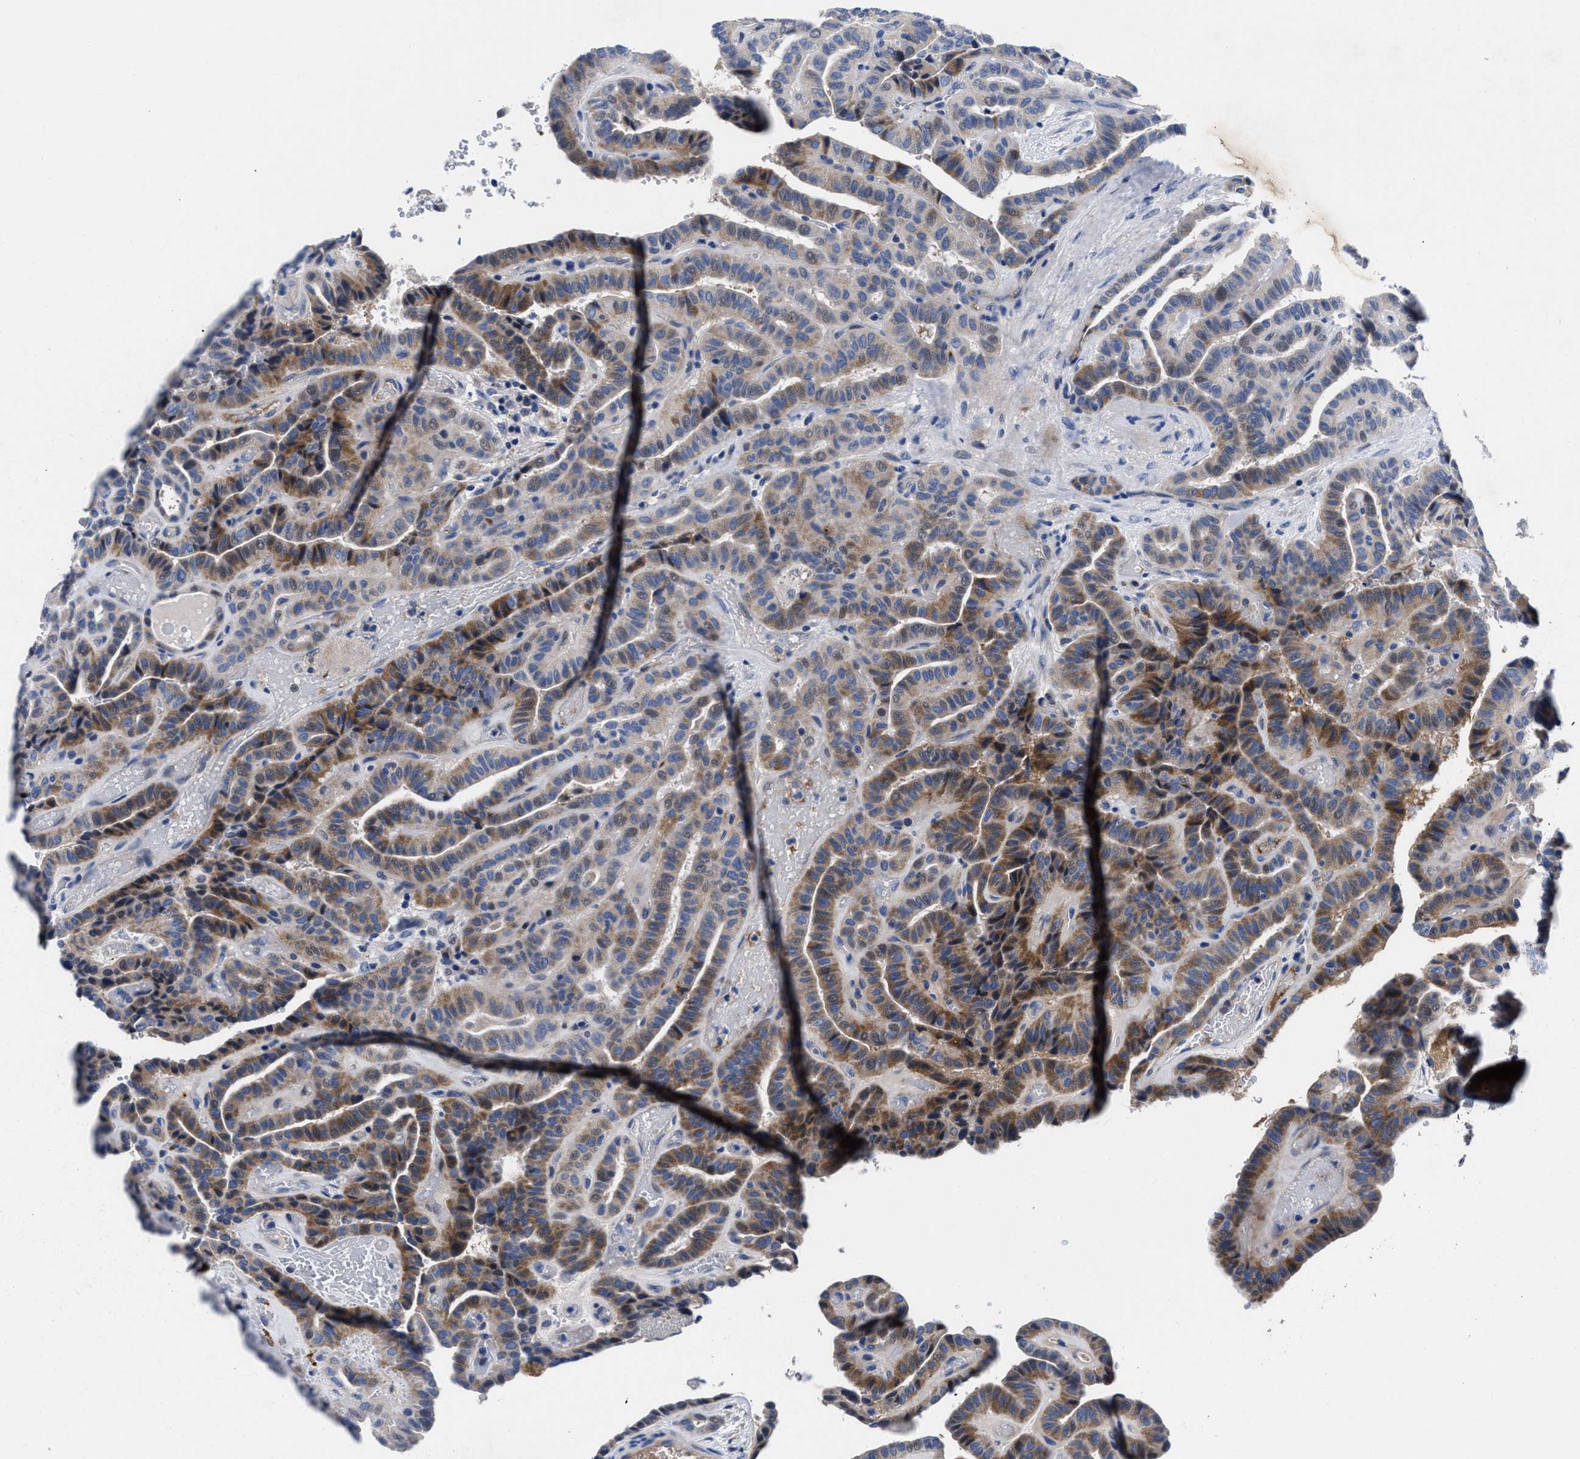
{"staining": {"intensity": "moderate", "quantity": ">75%", "location": "cytoplasmic/membranous"}, "tissue": "thyroid cancer", "cell_type": "Tumor cells", "image_type": "cancer", "snomed": [{"axis": "morphology", "description": "Papillary adenocarcinoma, NOS"}, {"axis": "topography", "description": "Thyroid gland"}], "caption": "Tumor cells demonstrate medium levels of moderate cytoplasmic/membranous positivity in about >75% of cells in thyroid cancer (papillary adenocarcinoma).", "gene": "DHRS13", "patient": {"sex": "male", "age": 77}}